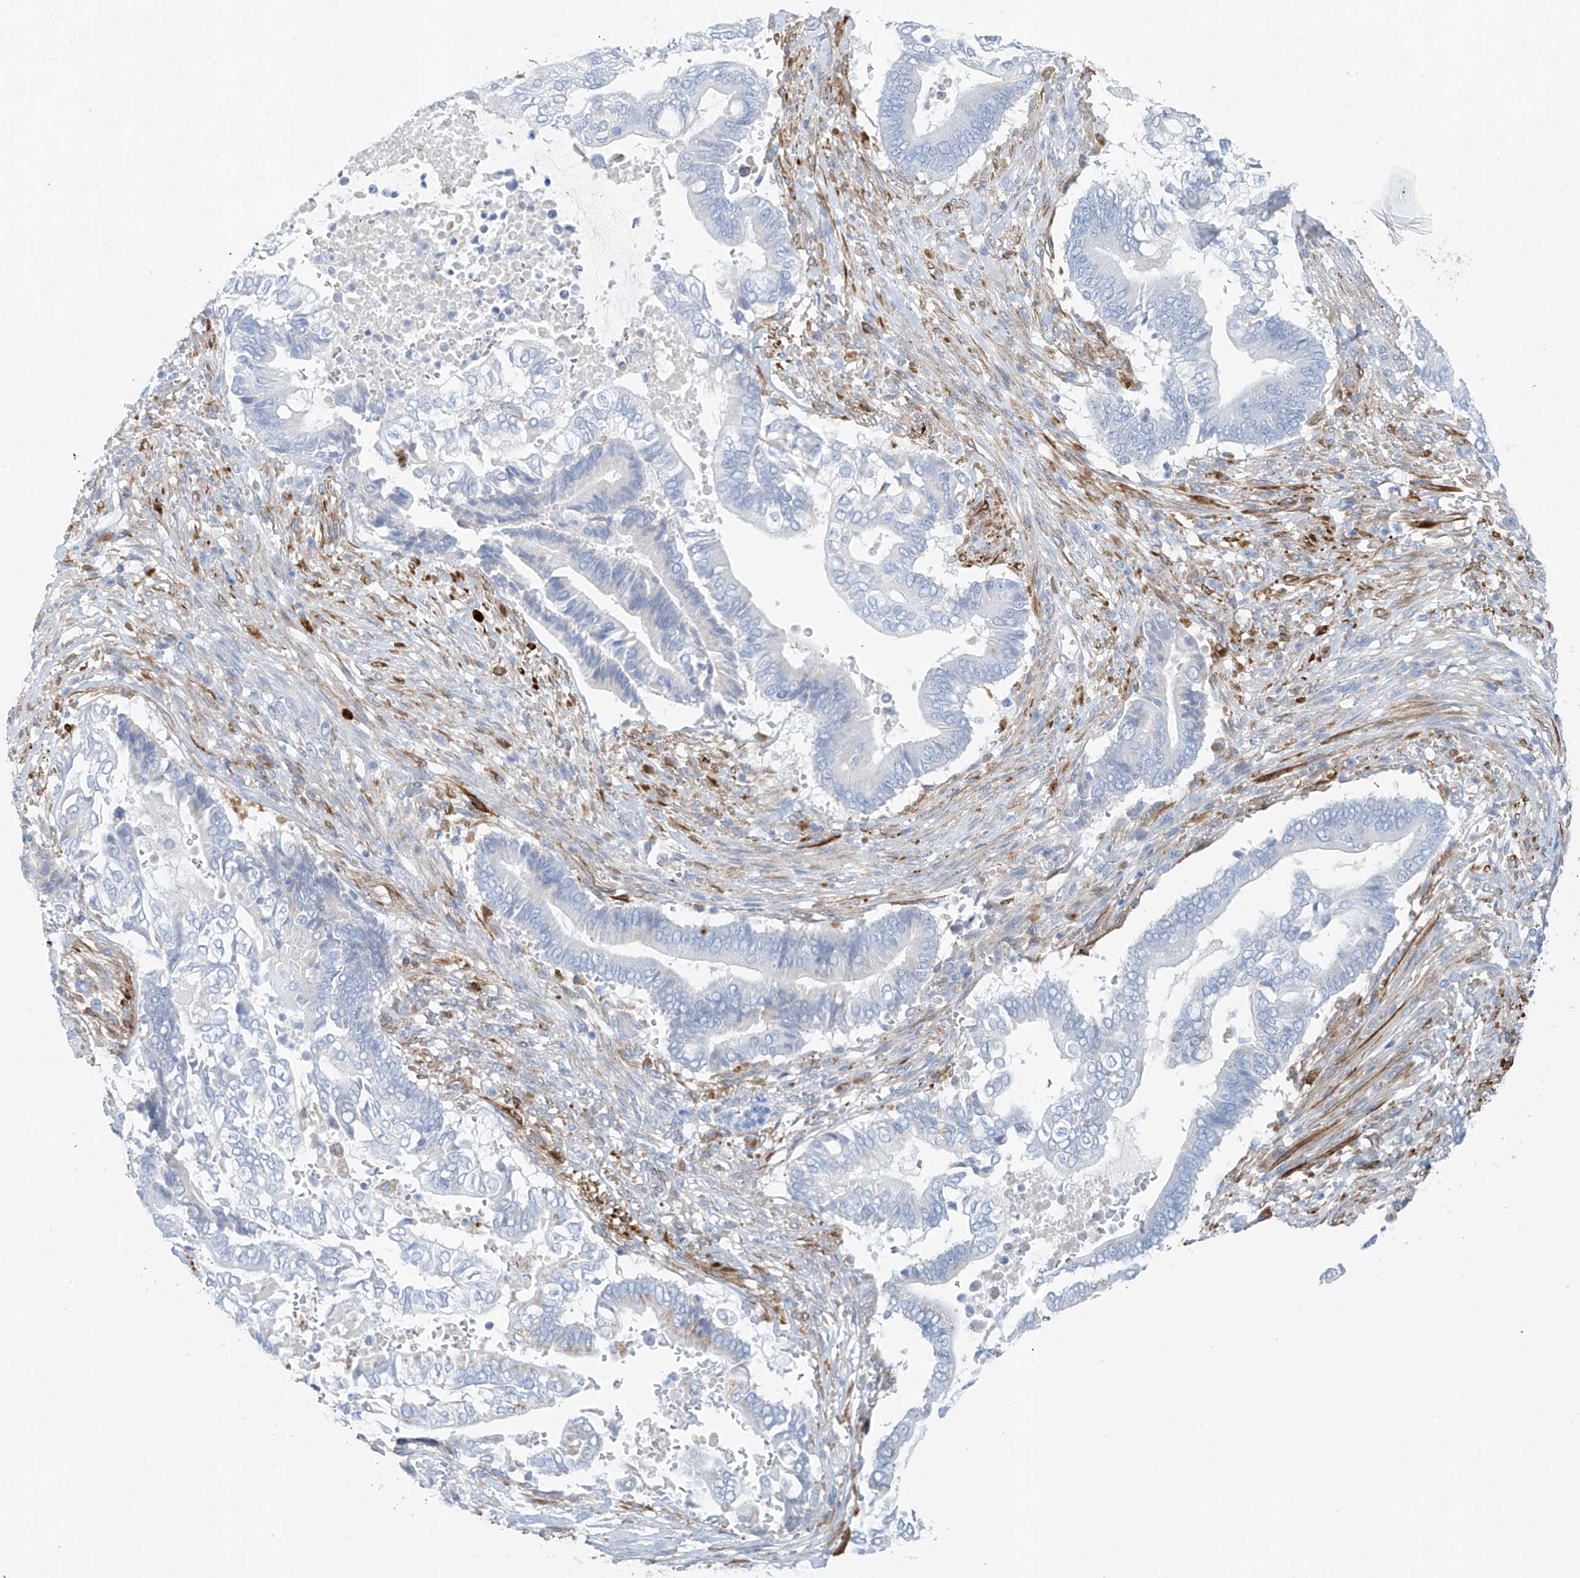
{"staining": {"intensity": "negative", "quantity": "none", "location": "none"}, "tissue": "pancreatic cancer", "cell_type": "Tumor cells", "image_type": "cancer", "snomed": [{"axis": "morphology", "description": "Adenocarcinoma, NOS"}, {"axis": "topography", "description": "Pancreas"}], "caption": "IHC photomicrograph of human pancreatic cancer (adenocarcinoma) stained for a protein (brown), which demonstrates no staining in tumor cells. (DAB (3,3'-diaminobenzidine) immunohistochemistry visualized using brightfield microscopy, high magnification).", "gene": "GLMP", "patient": {"sex": "male", "age": 68}}